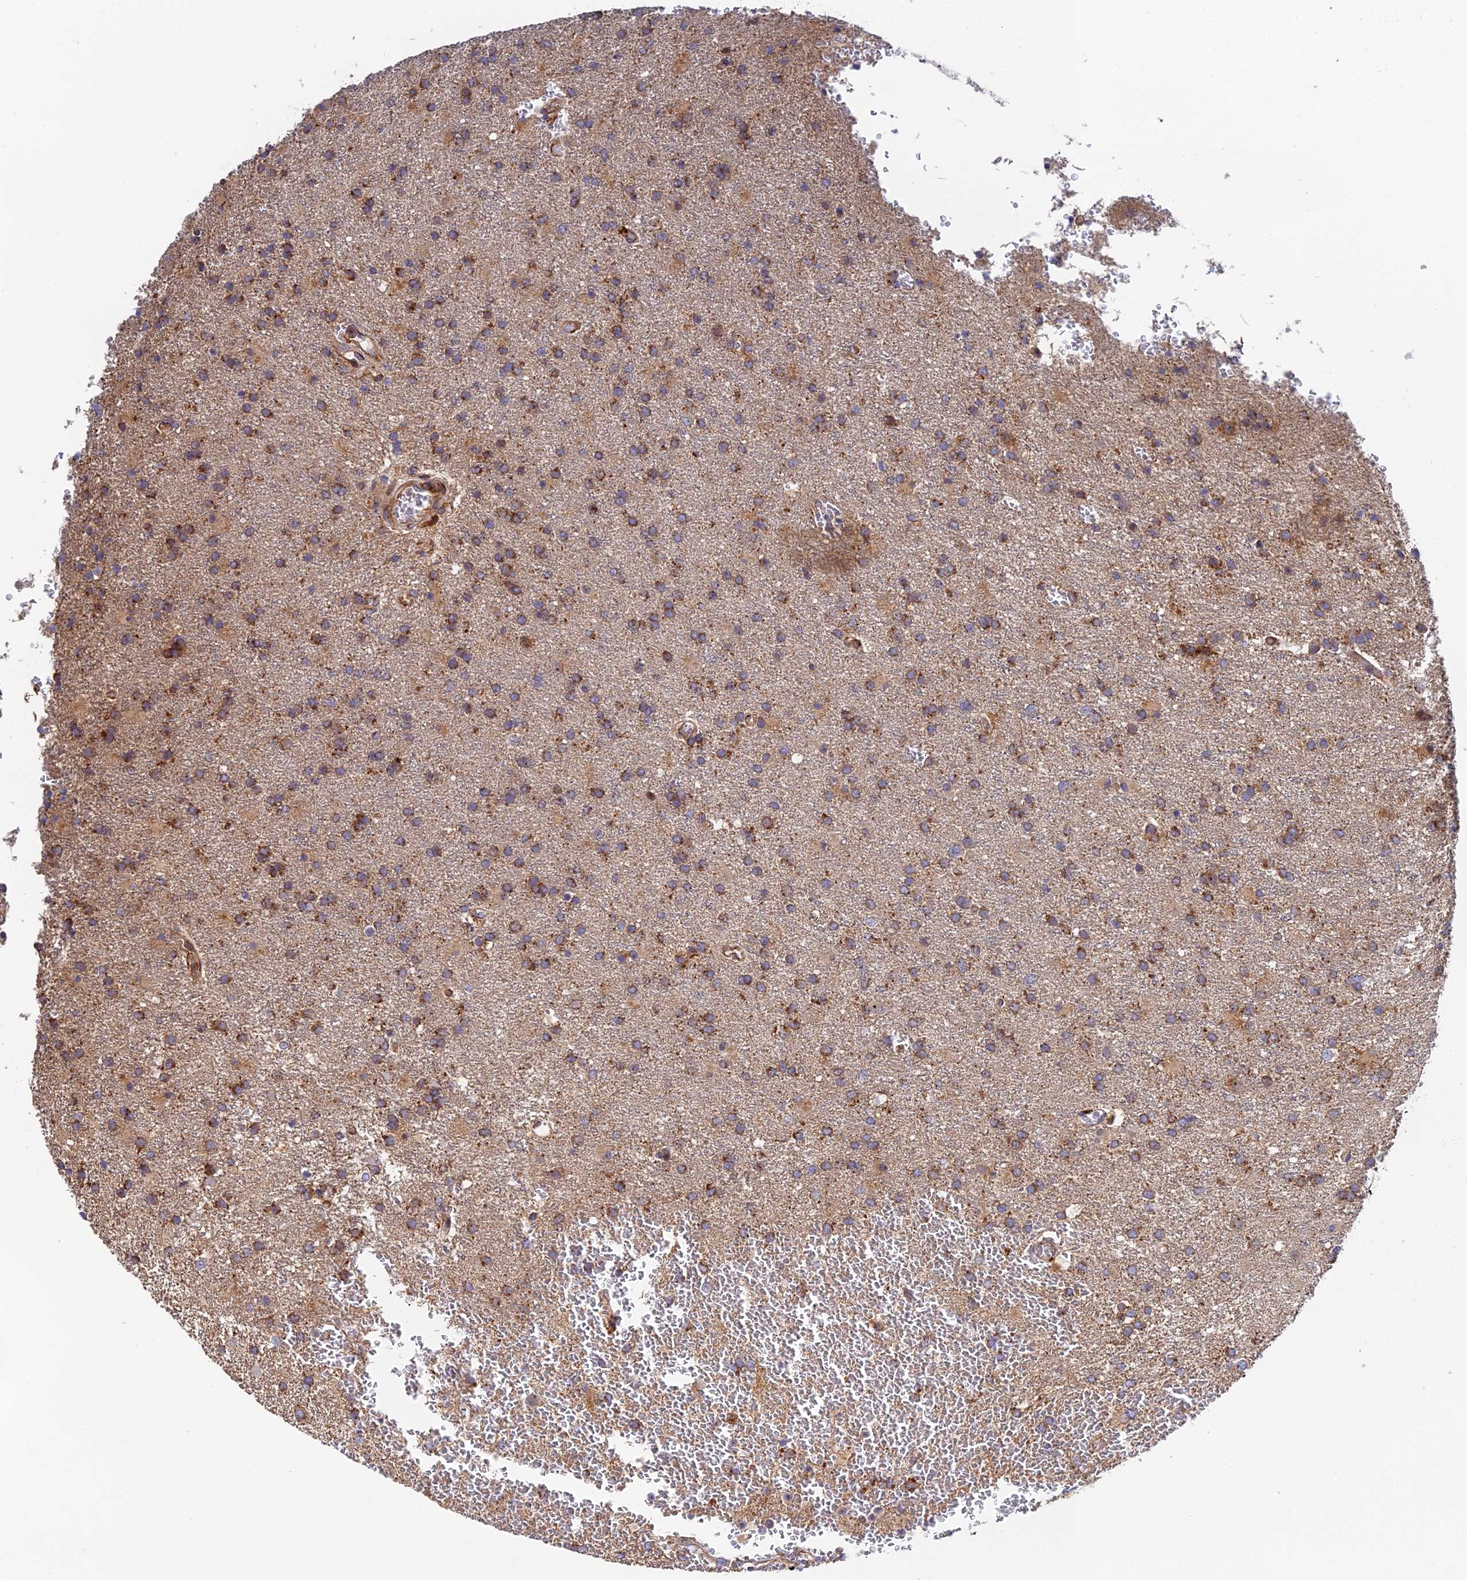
{"staining": {"intensity": "moderate", "quantity": ">75%", "location": "cytoplasmic/membranous"}, "tissue": "glioma", "cell_type": "Tumor cells", "image_type": "cancer", "snomed": [{"axis": "morphology", "description": "Glioma, malignant, High grade"}, {"axis": "topography", "description": "Brain"}], "caption": "Protein expression analysis of high-grade glioma (malignant) shows moderate cytoplasmic/membranous positivity in approximately >75% of tumor cells.", "gene": "PPP2R3C", "patient": {"sex": "female", "age": 74}}